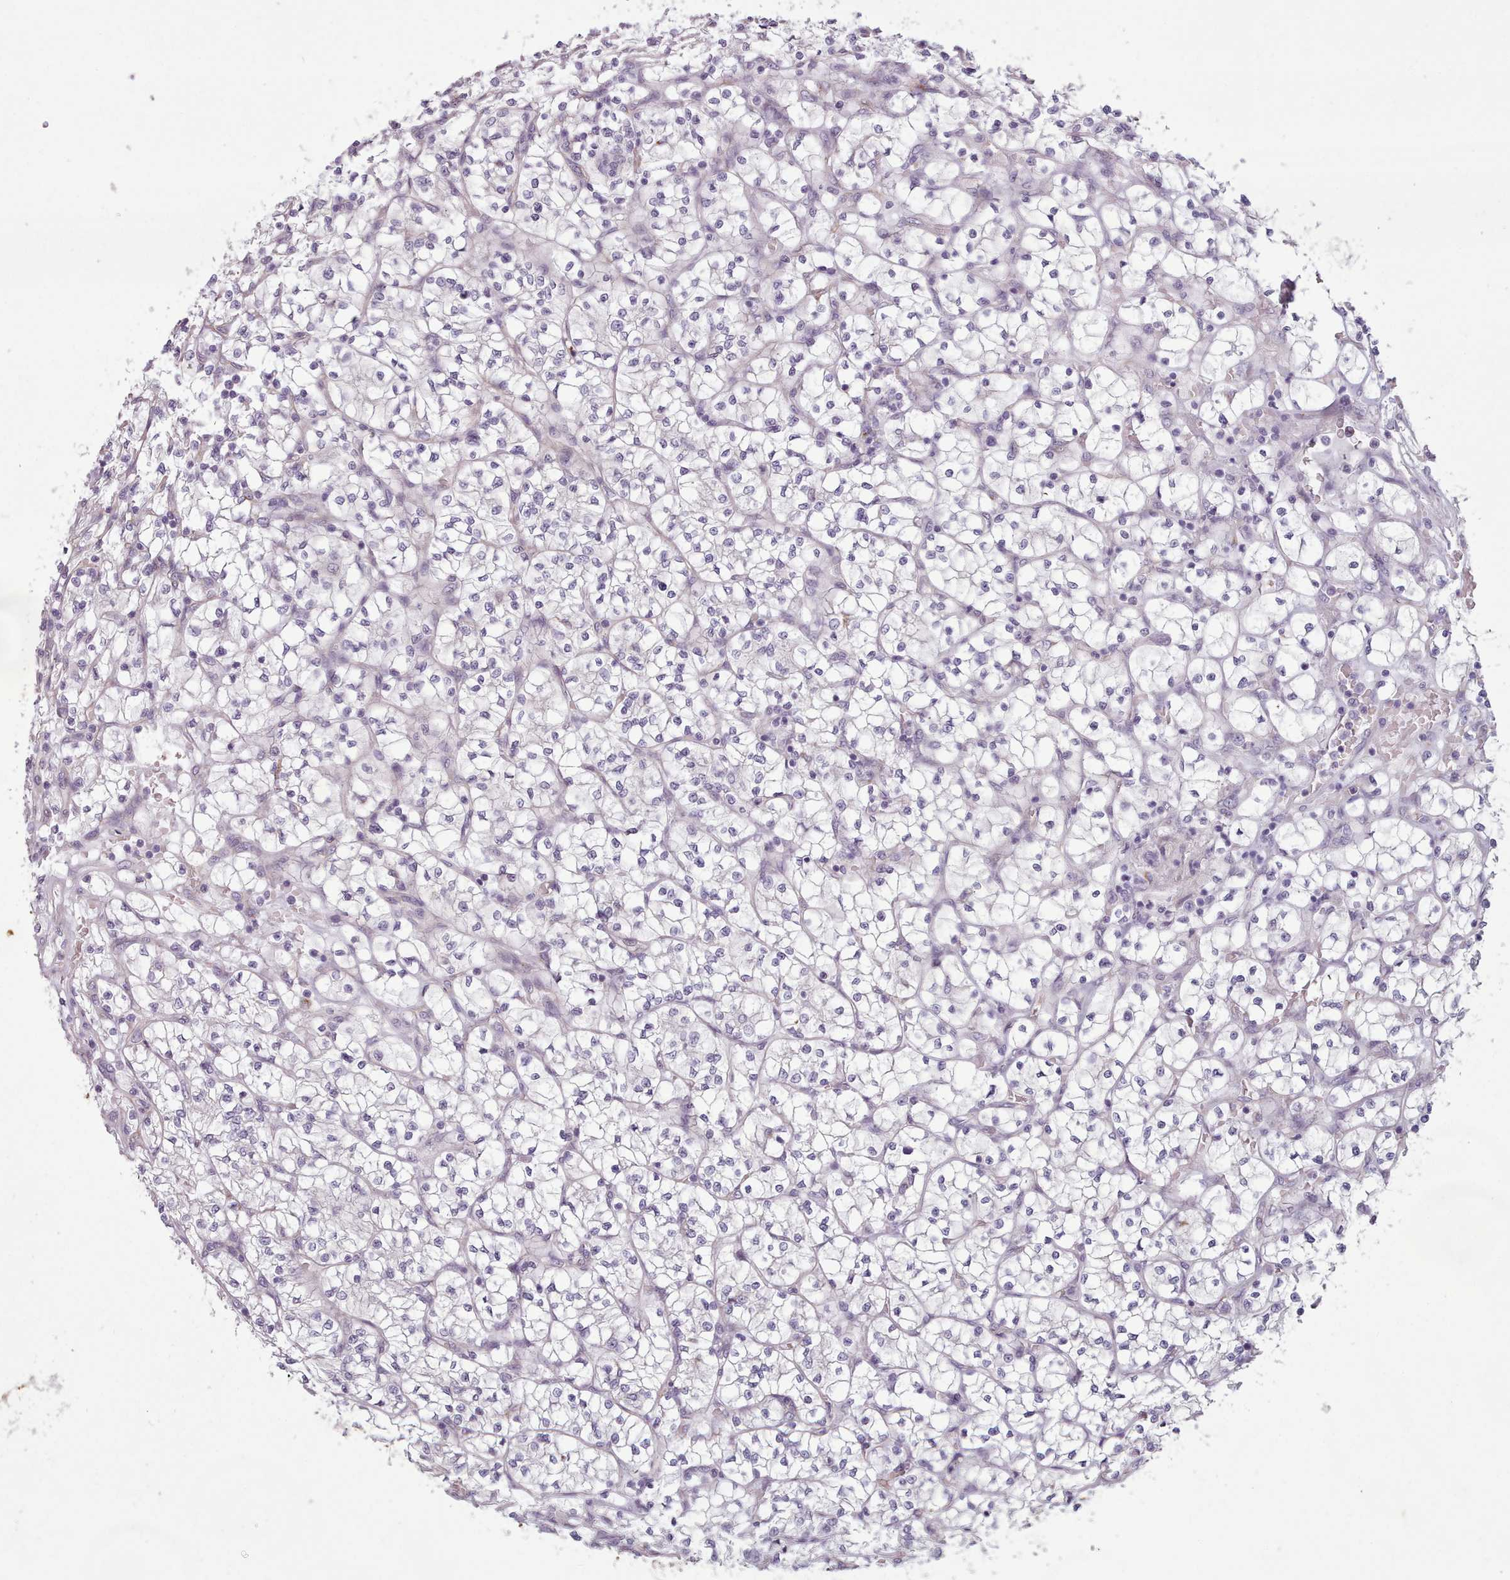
{"staining": {"intensity": "negative", "quantity": "none", "location": "none"}, "tissue": "renal cancer", "cell_type": "Tumor cells", "image_type": "cancer", "snomed": [{"axis": "morphology", "description": "Adenocarcinoma, NOS"}, {"axis": "topography", "description": "Kidney"}], "caption": "IHC histopathology image of renal adenocarcinoma stained for a protein (brown), which demonstrates no staining in tumor cells. (IHC, brightfield microscopy, high magnification).", "gene": "PLD4", "patient": {"sex": "female", "age": 64}}